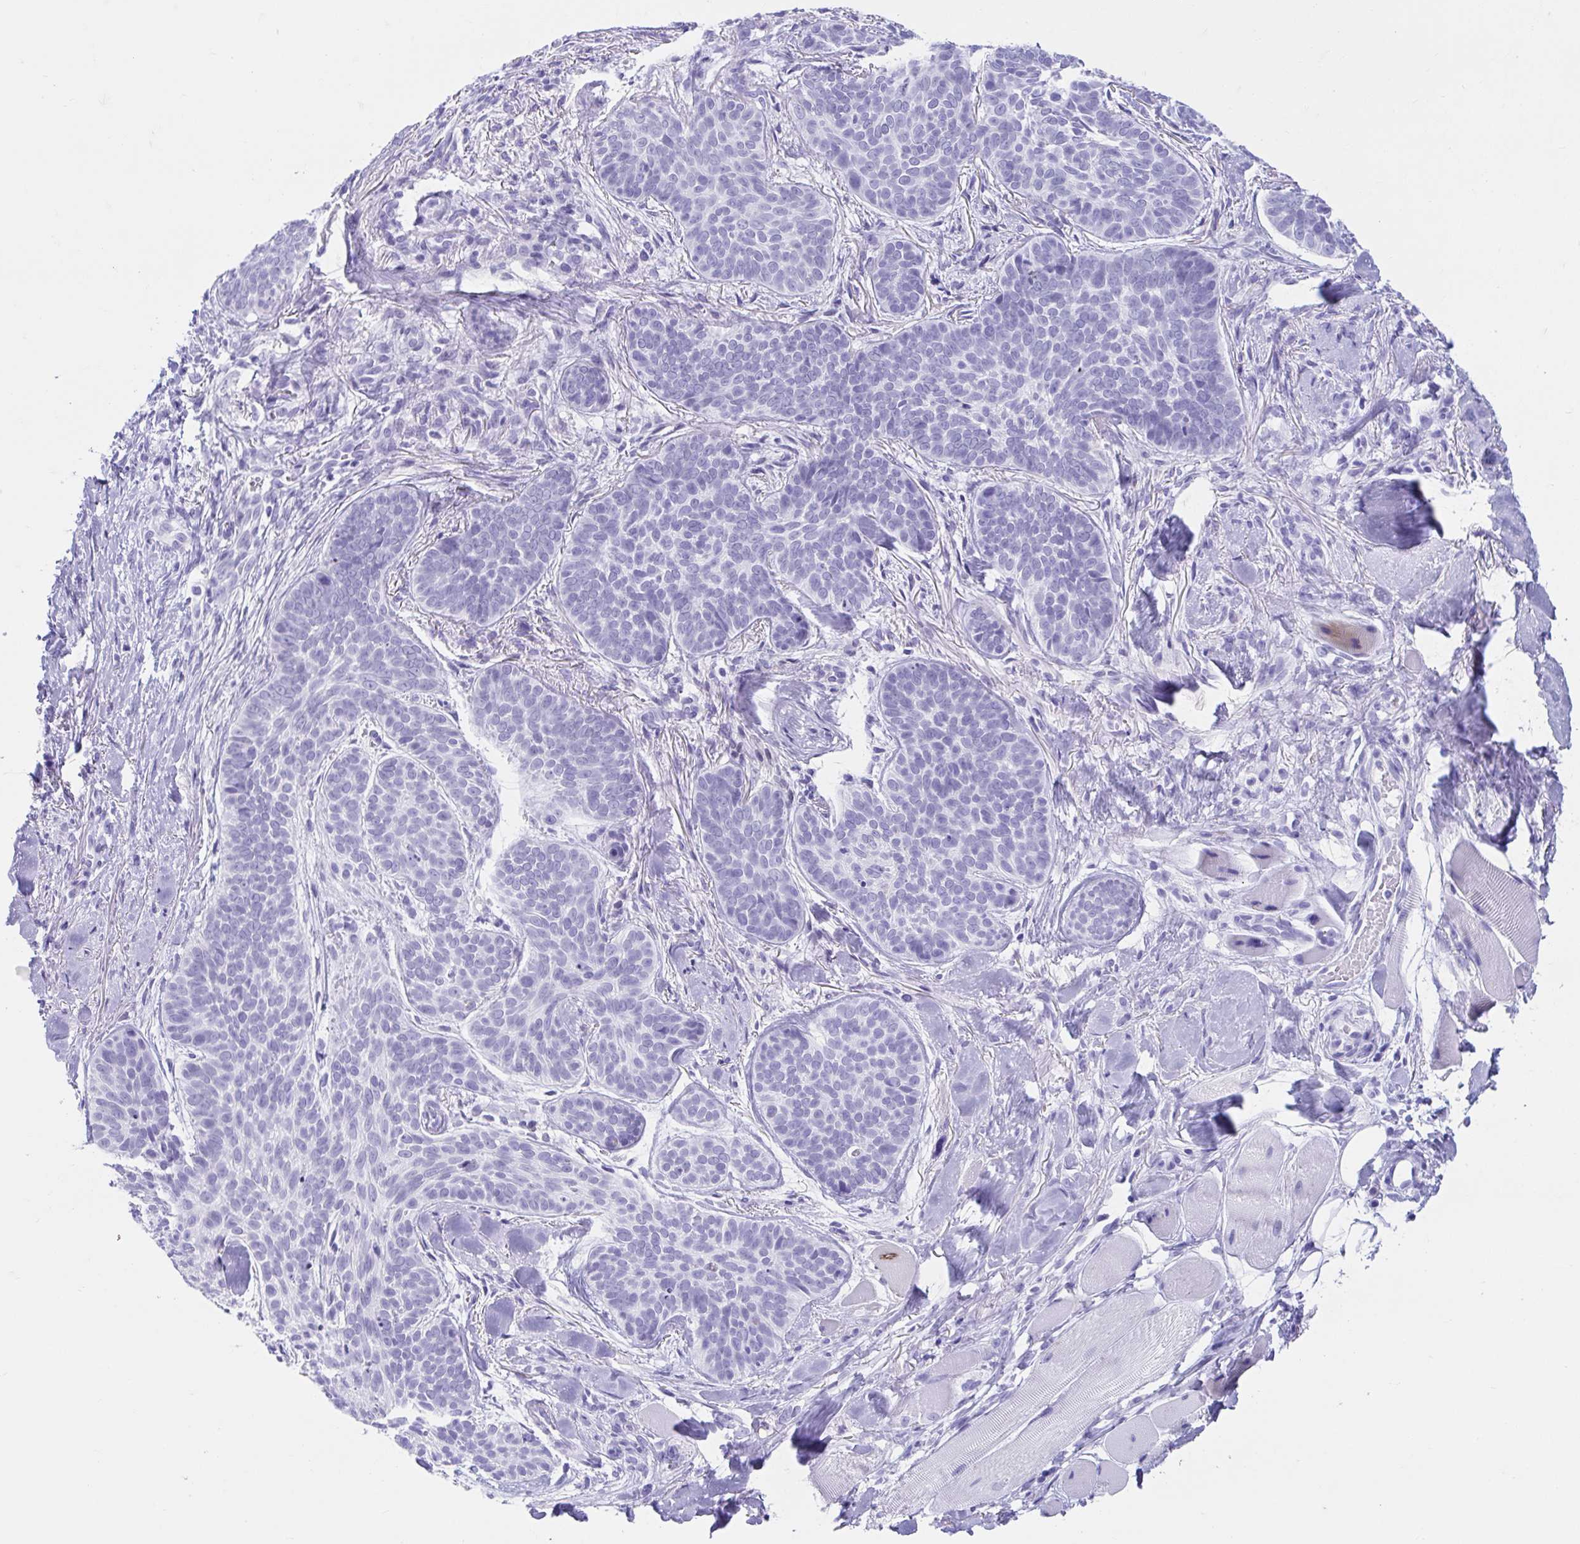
{"staining": {"intensity": "negative", "quantity": "none", "location": "none"}, "tissue": "skin cancer", "cell_type": "Tumor cells", "image_type": "cancer", "snomed": [{"axis": "morphology", "description": "Basal cell carcinoma"}, {"axis": "topography", "description": "Skin"}, {"axis": "topography", "description": "Skin of nose"}], "caption": "Protein analysis of basal cell carcinoma (skin) reveals no significant staining in tumor cells.", "gene": "TMEM35A", "patient": {"sex": "female", "age": 81}}